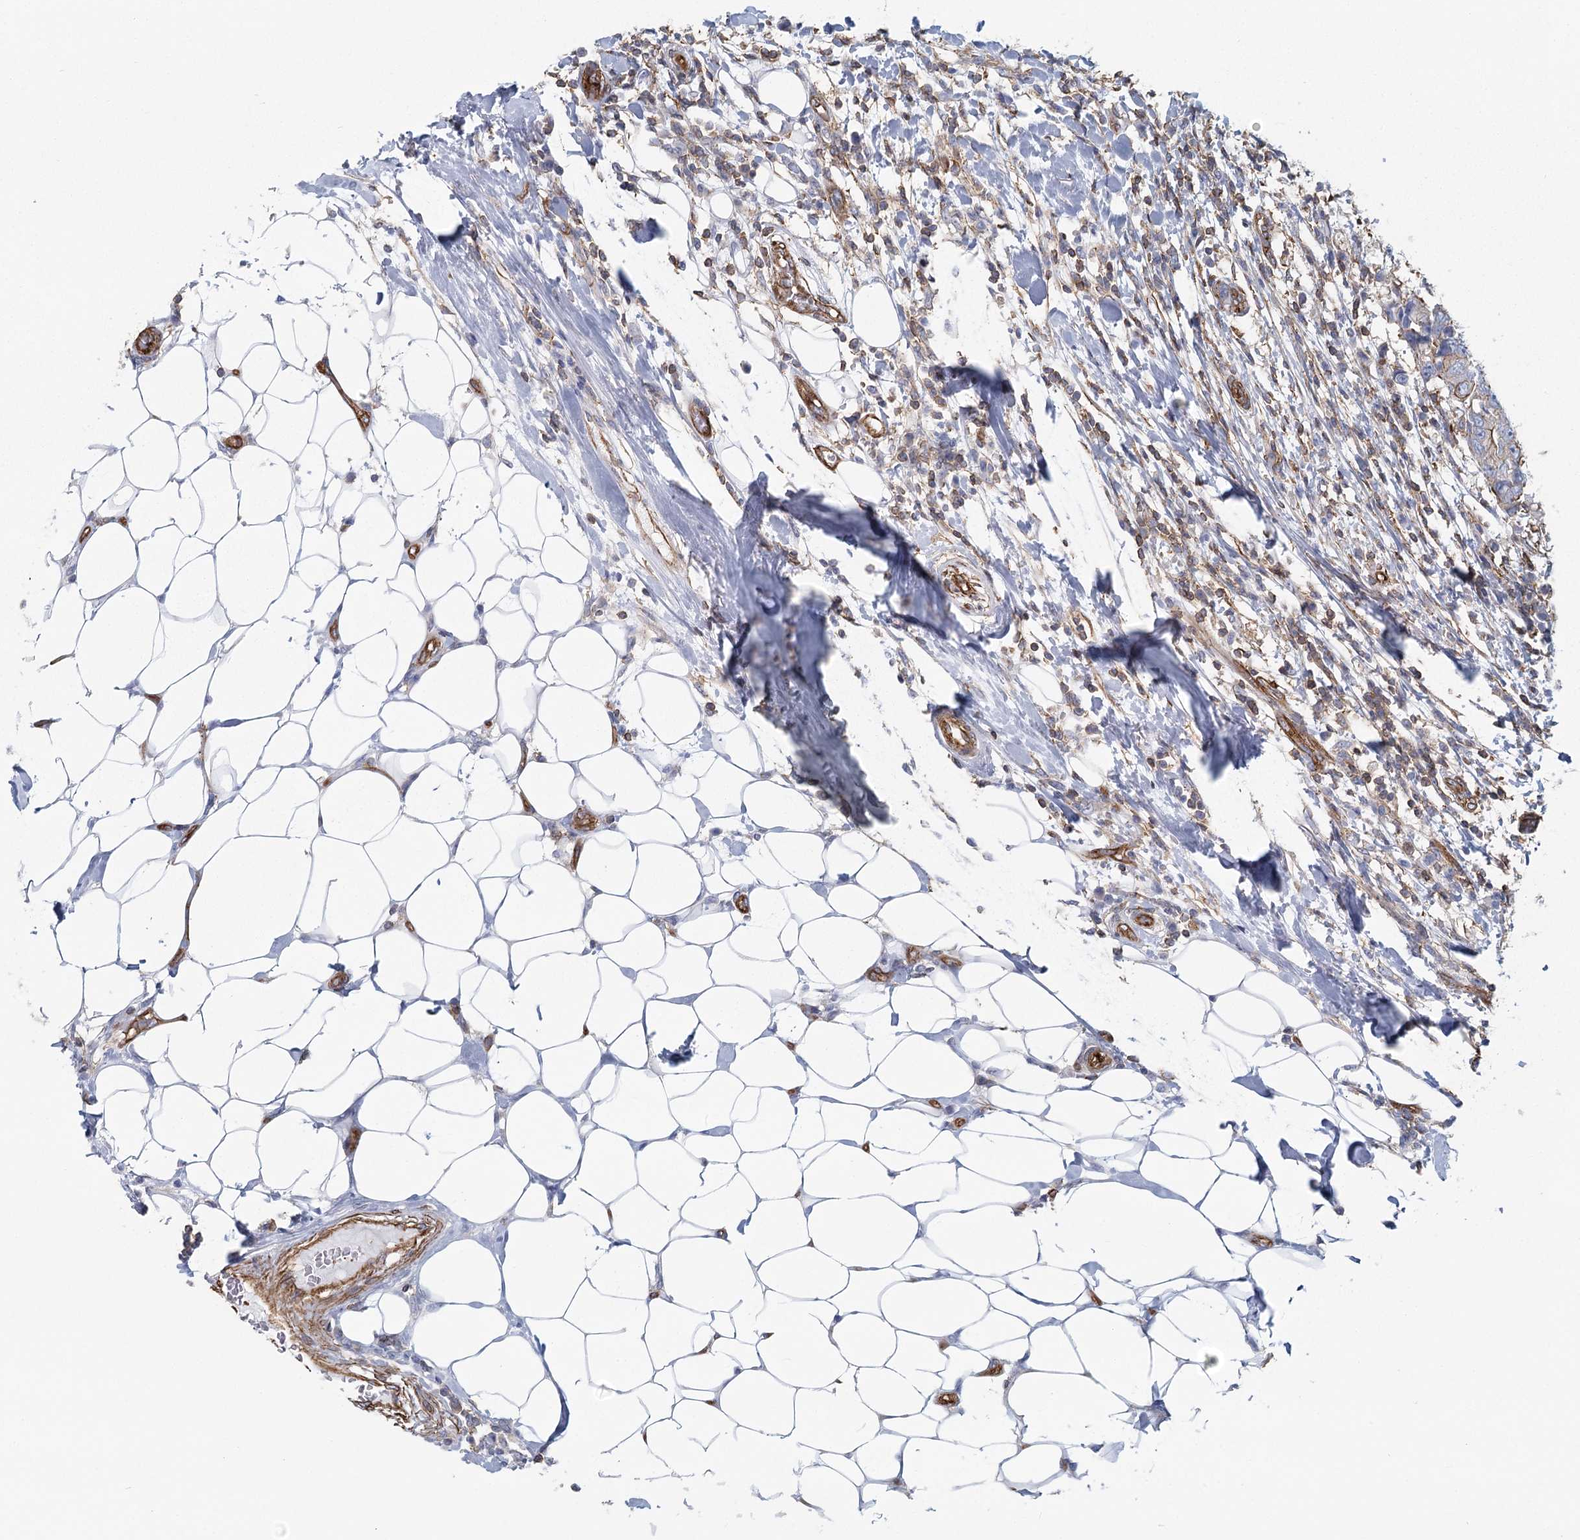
{"staining": {"intensity": "weak", "quantity": ">75%", "location": "cytoplasmic/membranous"}, "tissue": "breast cancer", "cell_type": "Tumor cells", "image_type": "cancer", "snomed": [{"axis": "morphology", "description": "Duct carcinoma"}, {"axis": "topography", "description": "Breast"}], "caption": "Protein expression analysis of infiltrating ductal carcinoma (breast) reveals weak cytoplasmic/membranous staining in about >75% of tumor cells. (IHC, brightfield microscopy, high magnification).", "gene": "IFT46", "patient": {"sex": "female", "age": 27}}